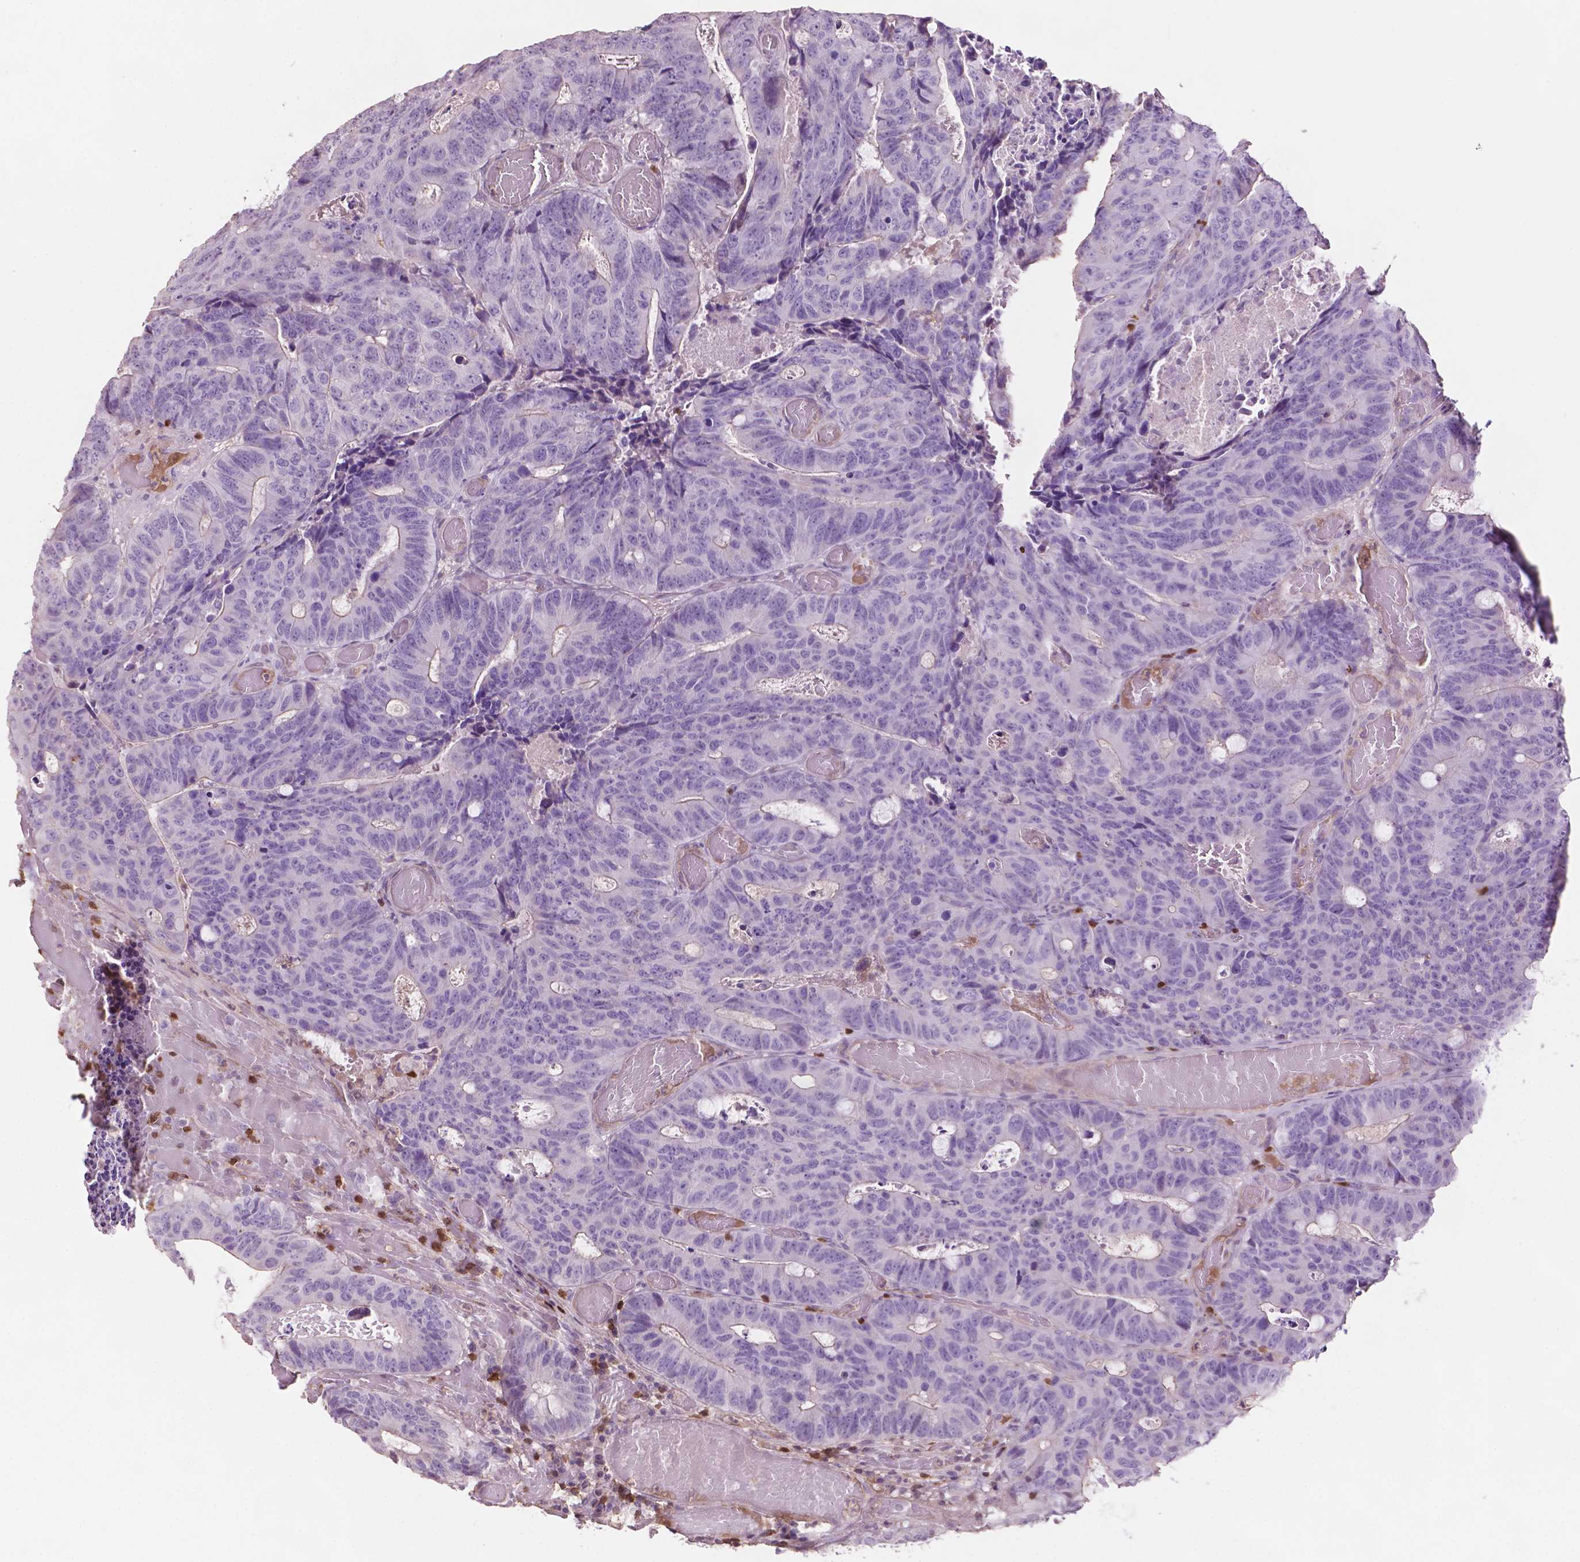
{"staining": {"intensity": "negative", "quantity": "none", "location": "none"}, "tissue": "colorectal cancer", "cell_type": "Tumor cells", "image_type": "cancer", "snomed": [{"axis": "morphology", "description": "Adenocarcinoma, NOS"}, {"axis": "topography", "description": "Colon"}], "caption": "High power microscopy image of an immunohistochemistry (IHC) micrograph of colorectal cancer, revealing no significant positivity in tumor cells.", "gene": "TBC1D10C", "patient": {"sex": "male", "age": 87}}